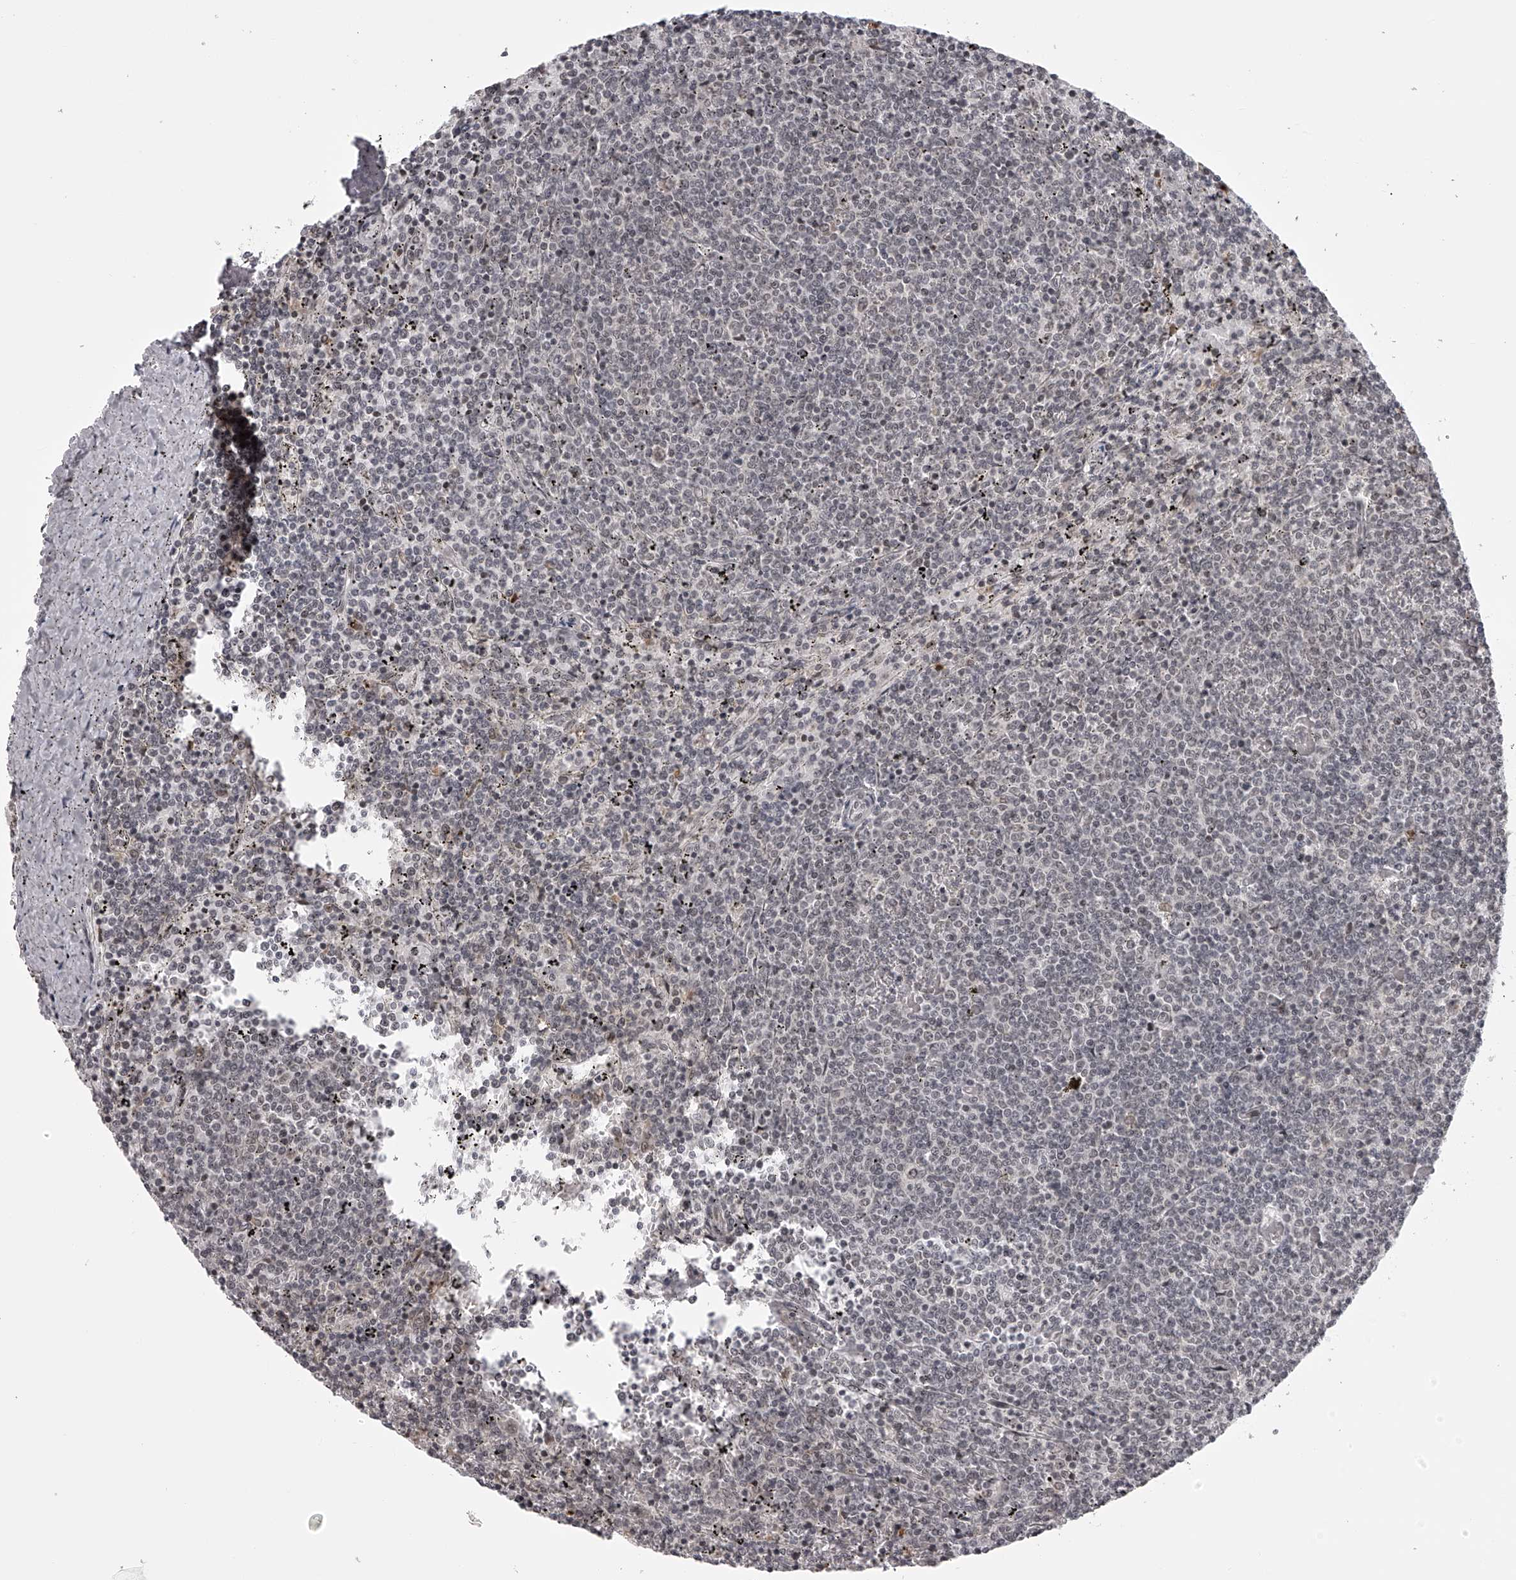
{"staining": {"intensity": "negative", "quantity": "none", "location": "none"}, "tissue": "lymphoma", "cell_type": "Tumor cells", "image_type": "cancer", "snomed": [{"axis": "morphology", "description": "Malignant lymphoma, non-Hodgkin's type, Low grade"}, {"axis": "topography", "description": "Spleen"}], "caption": "This is an IHC photomicrograph of lymphoma. There is no expression in tumor cells.", "gene": "ODF2L", "patient": {"sex": "female", "age": 50}}